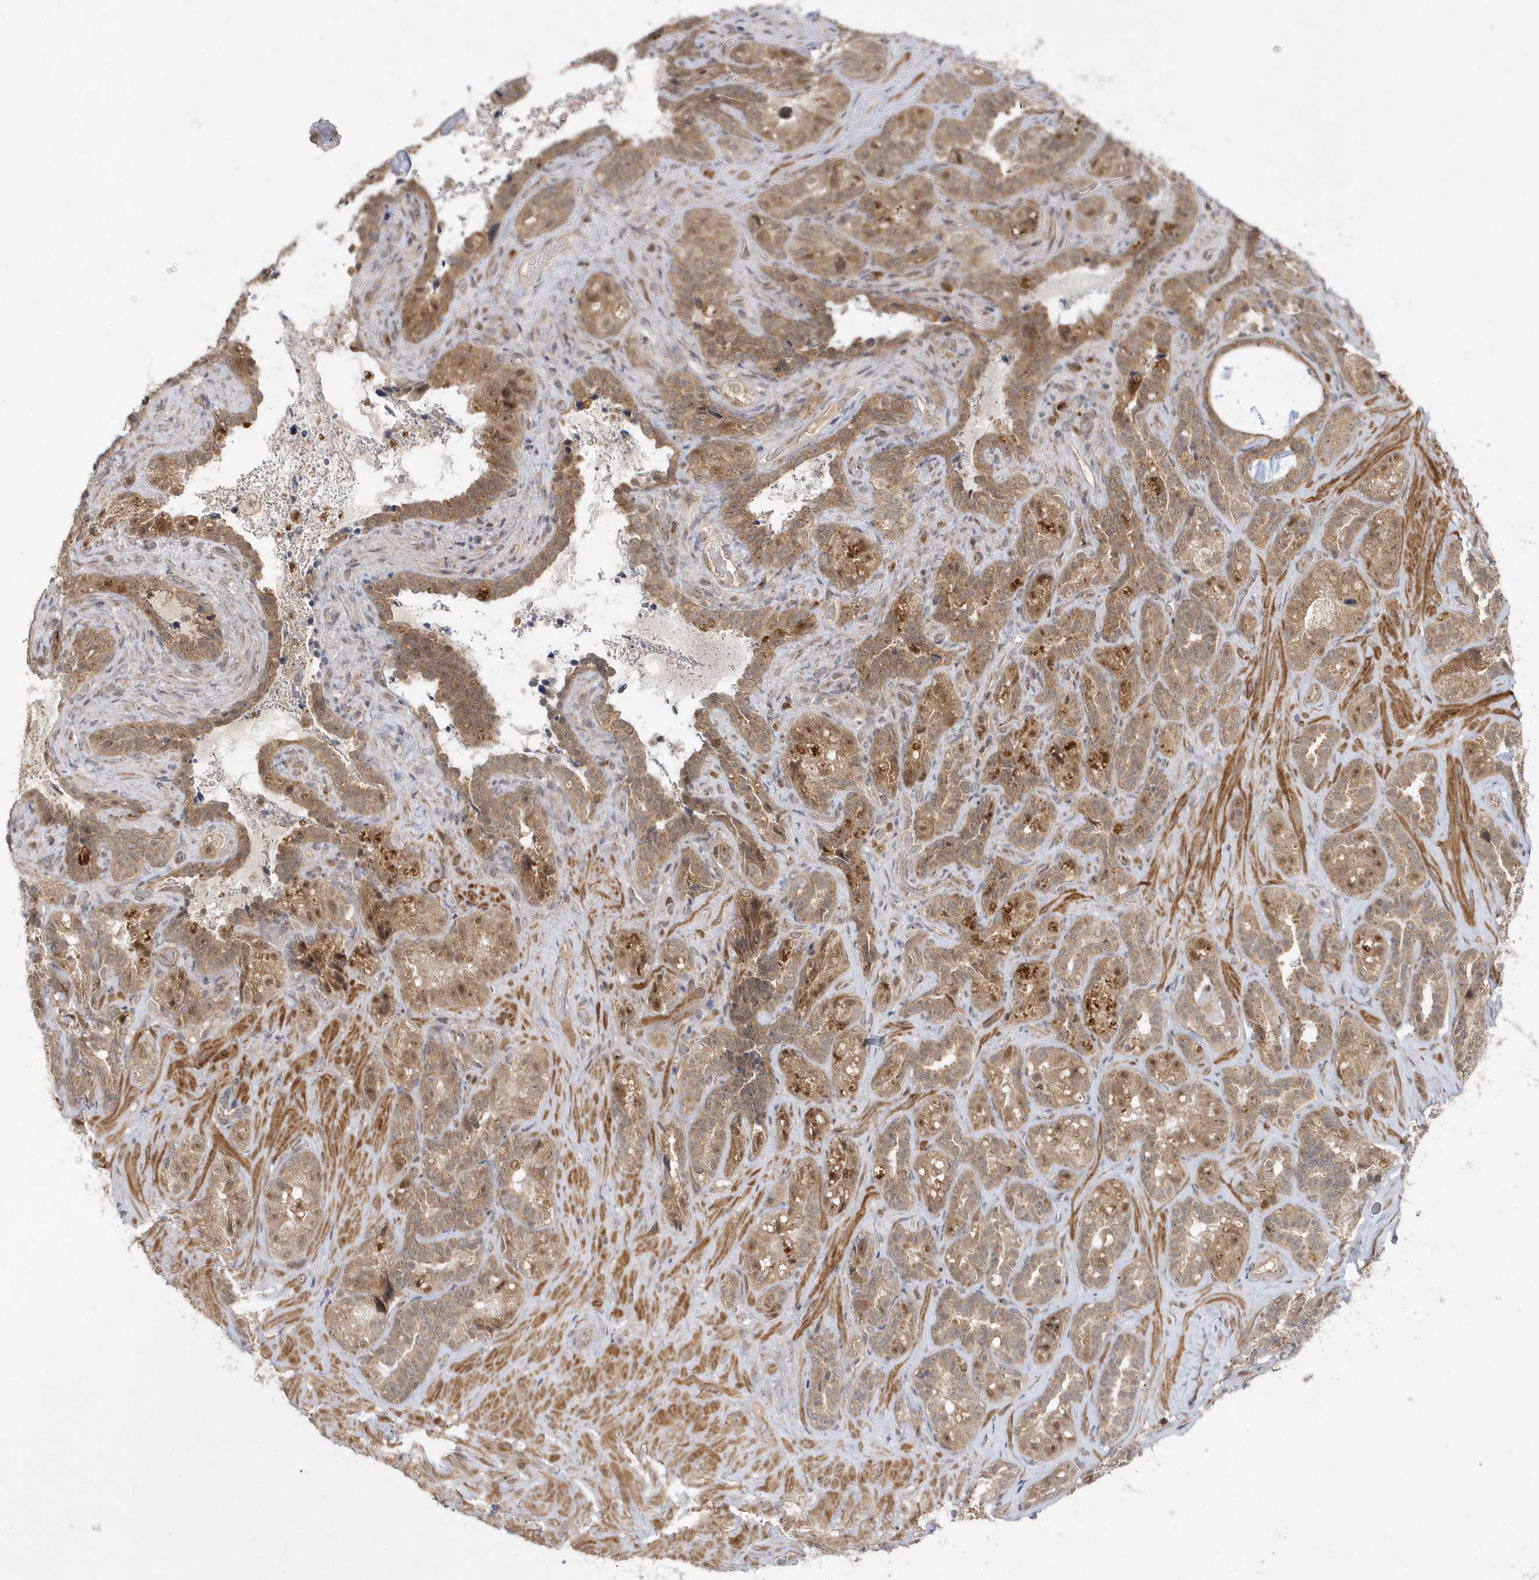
{"staining": {"intensity": "moderate", "quantity": ">75%", "location": "cytoplasmic/membranous,nuclear"}, "tissue": "seminal vesicle", "cell_type": "Glandular cells", "image_type": "normal", "snomed": [{"axis": "morphology", "description": "Normal tissue, NOS"}, {"axis": "topography", "description": "Seminal veicle"}, {"axis": "topography", "description": "Peripheral nerve tissue"}], "caption": "Immunohistochemistry (IHC) of unremarkable human seminal vesicle exhibits medium levels of moderate cytoplasmic/membranous,nuclear expression in approximately >75% of glandular cells.", "gene": "MXI1", "patient": {"sex": "male", "age": 67}}